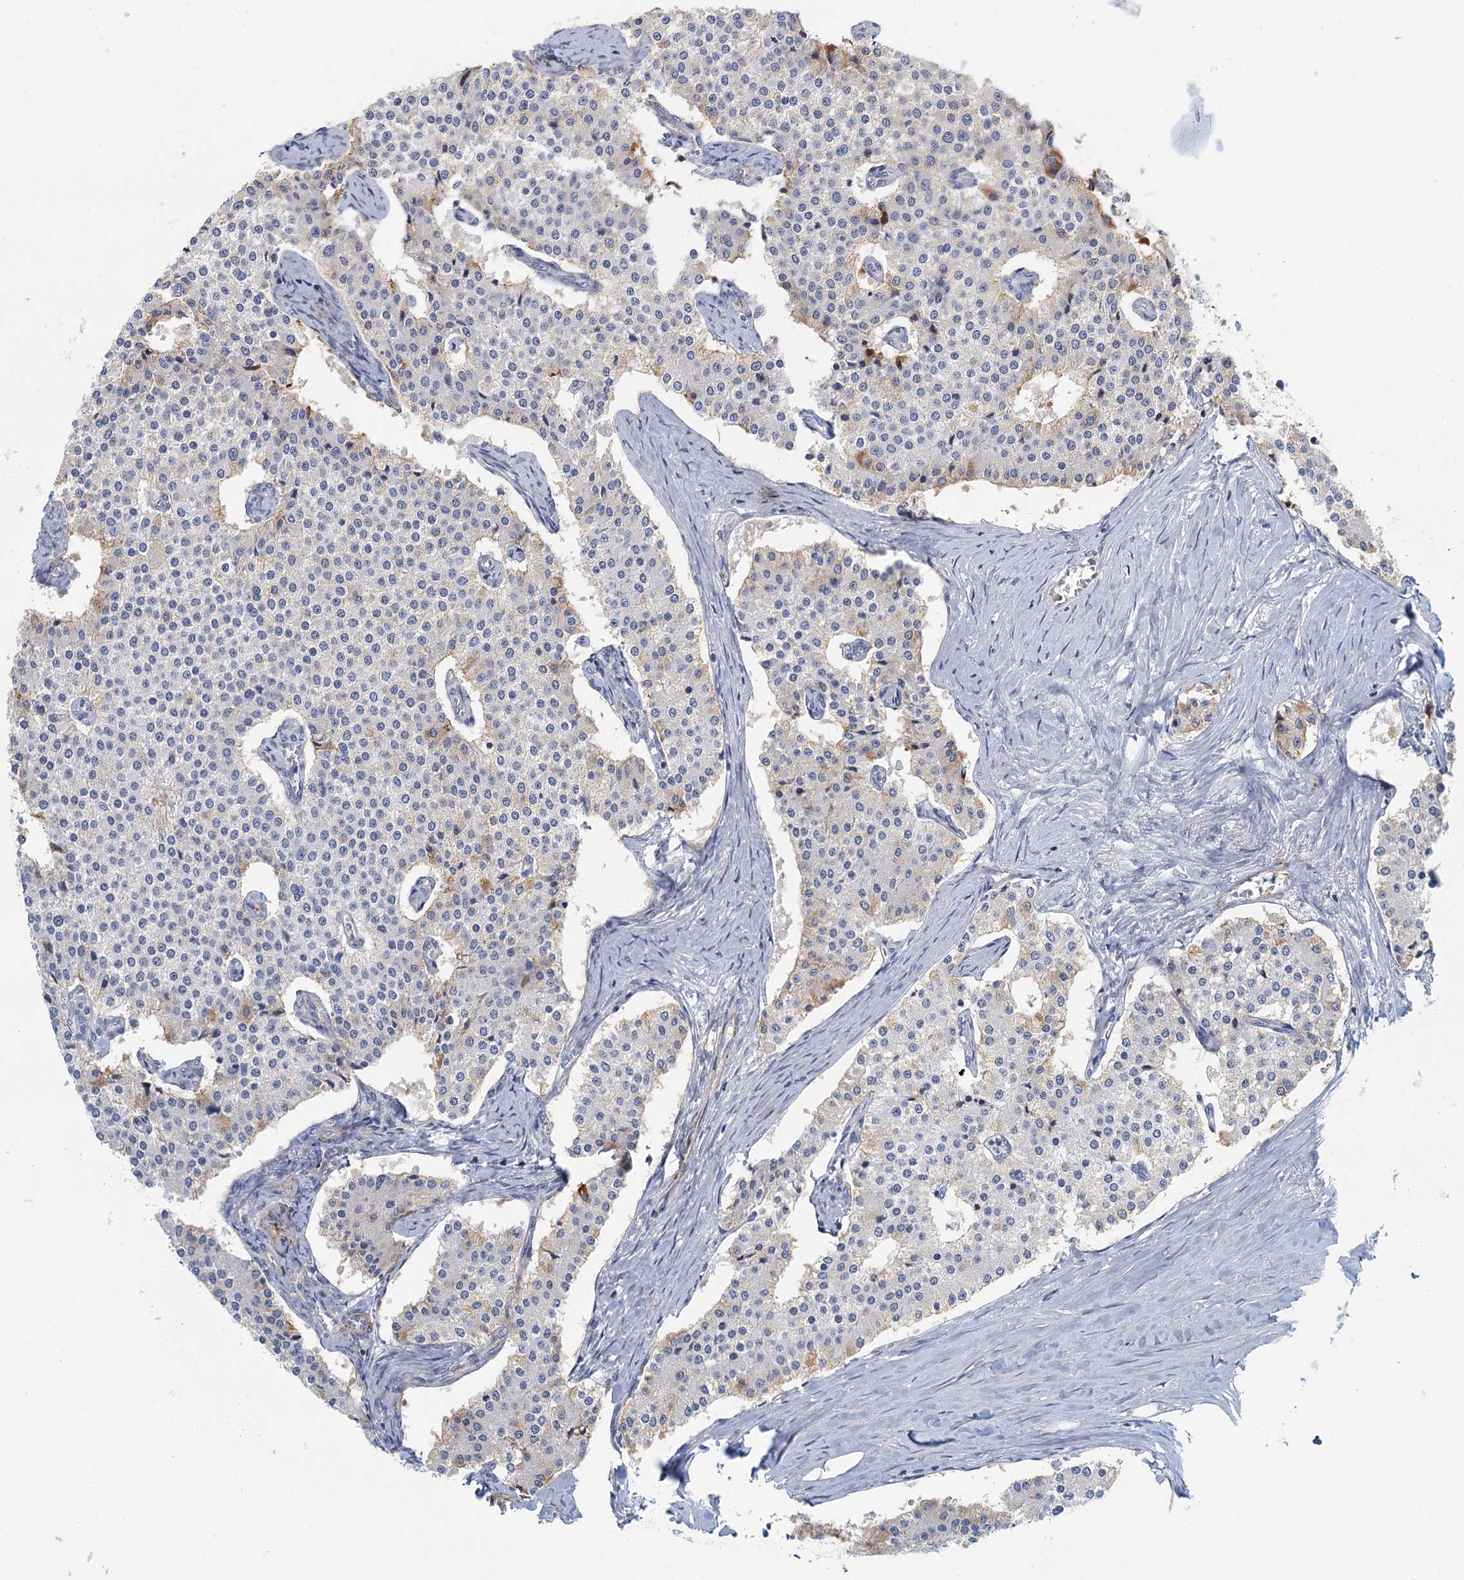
{"staining": {"intensity": "weak", "quantity": "<25%", "location": "cytoplasmic/membranous"}, "tissue": "carcinoid", "cell_type": "Tumor cells", "image_type": "cancer", "snomed": [{"axis": "morphology", "description": "Carcinoid, malignant, NOS"}, {"axis": "topography", "description": "Colon"}], "caption": "Tumor cells show no significant protein staining in carcinoid (malignant).", "gene": "ZNF527", "patient": {"sex": "female", "age": 52}}